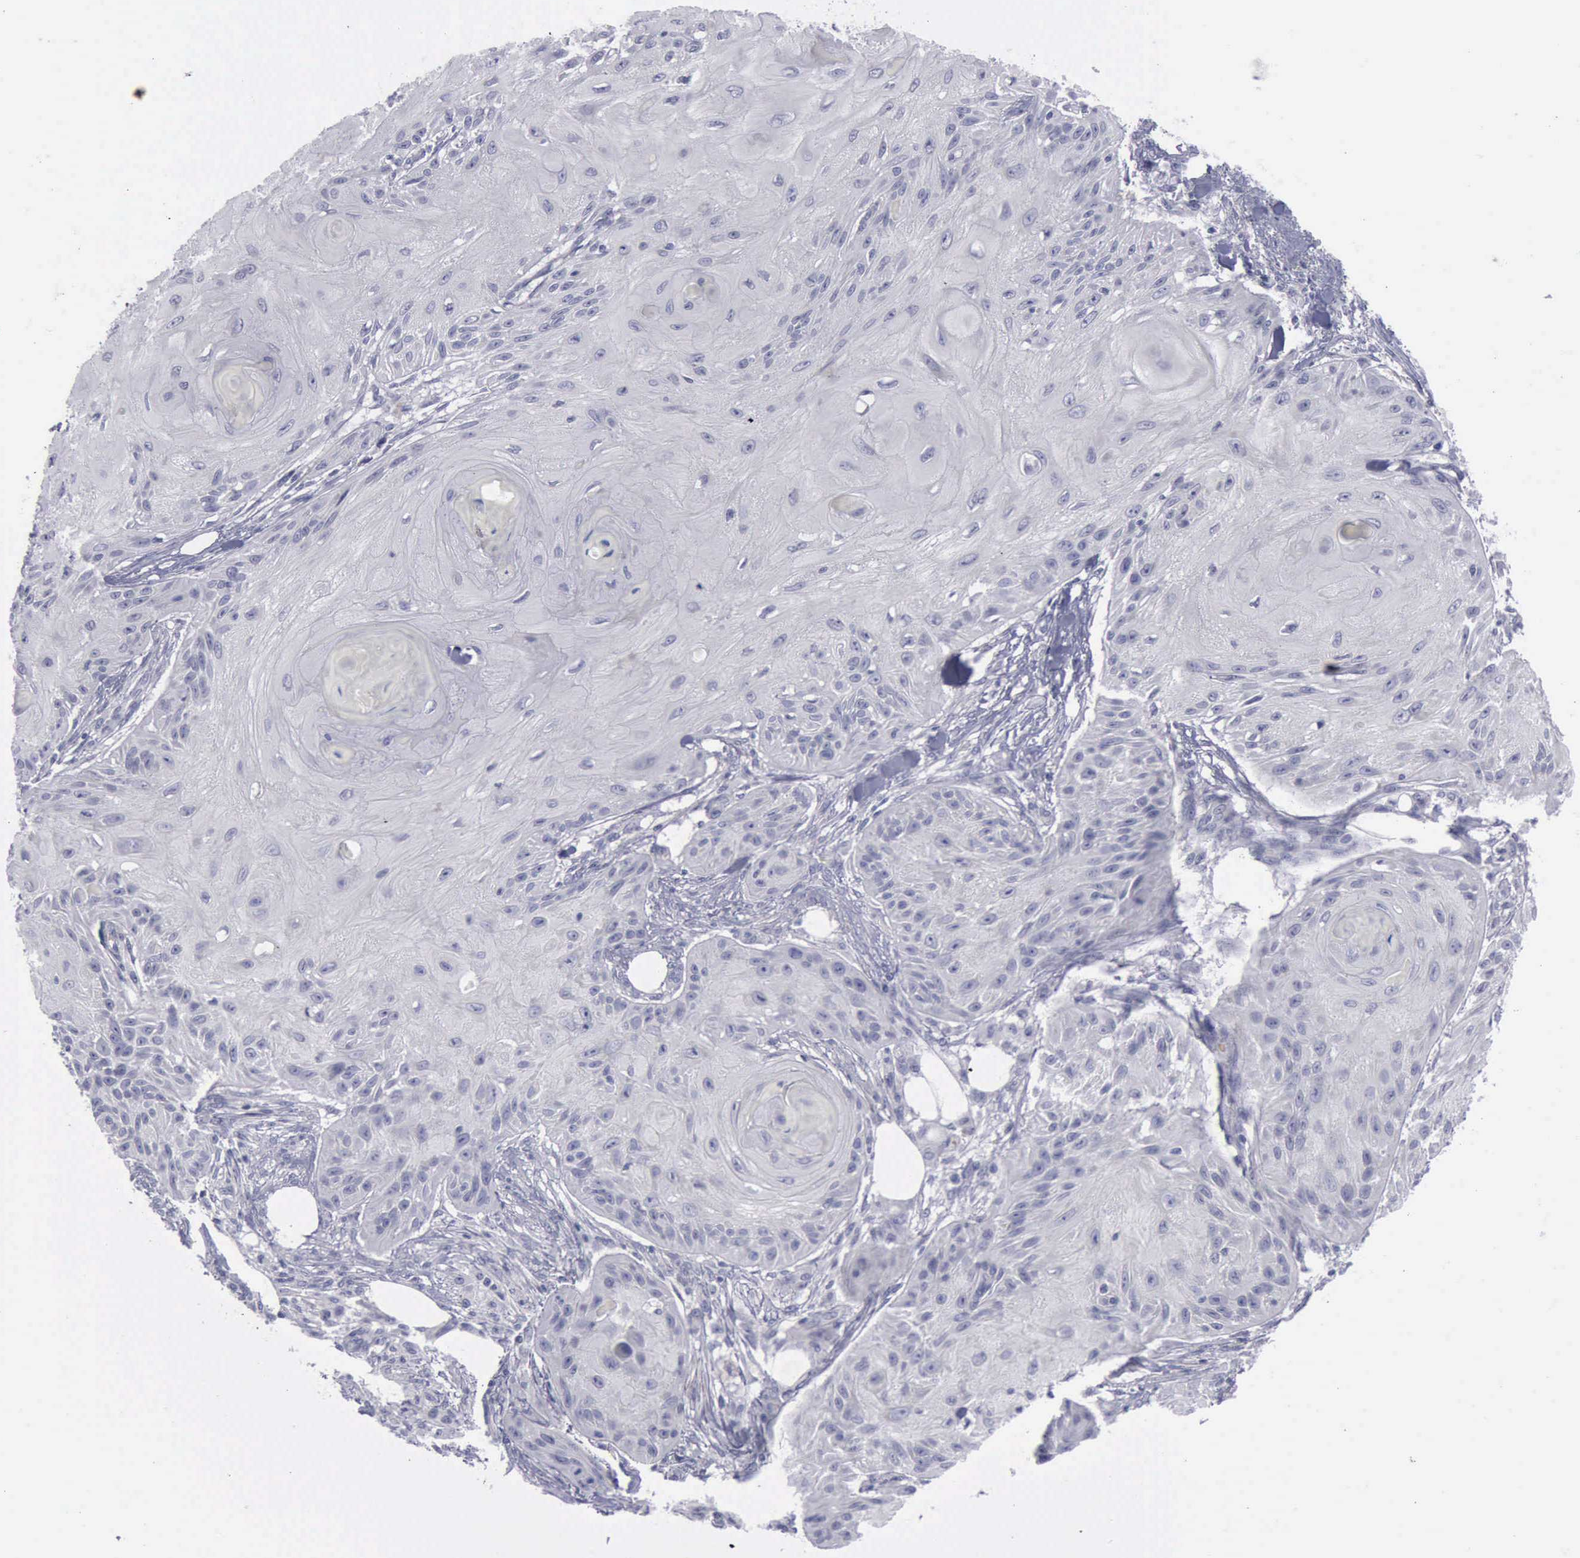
{"staining": {"intensity": "negative", "quantity": "none", "location": "none"}, "tissue": "skin cancer", "cell_type": "Tumor cells", "image_type": "cancer", "snomed": [{"axis": "morphology", "description": "Squamous cell carcinoma, NOS"}, {"axis": "topography", "description": "Skin"}], "caption": "Tumor cells show no significant staining in skin cancer.", "gene": "CDH2", "patient": {"sex": "female", "age": 88}}